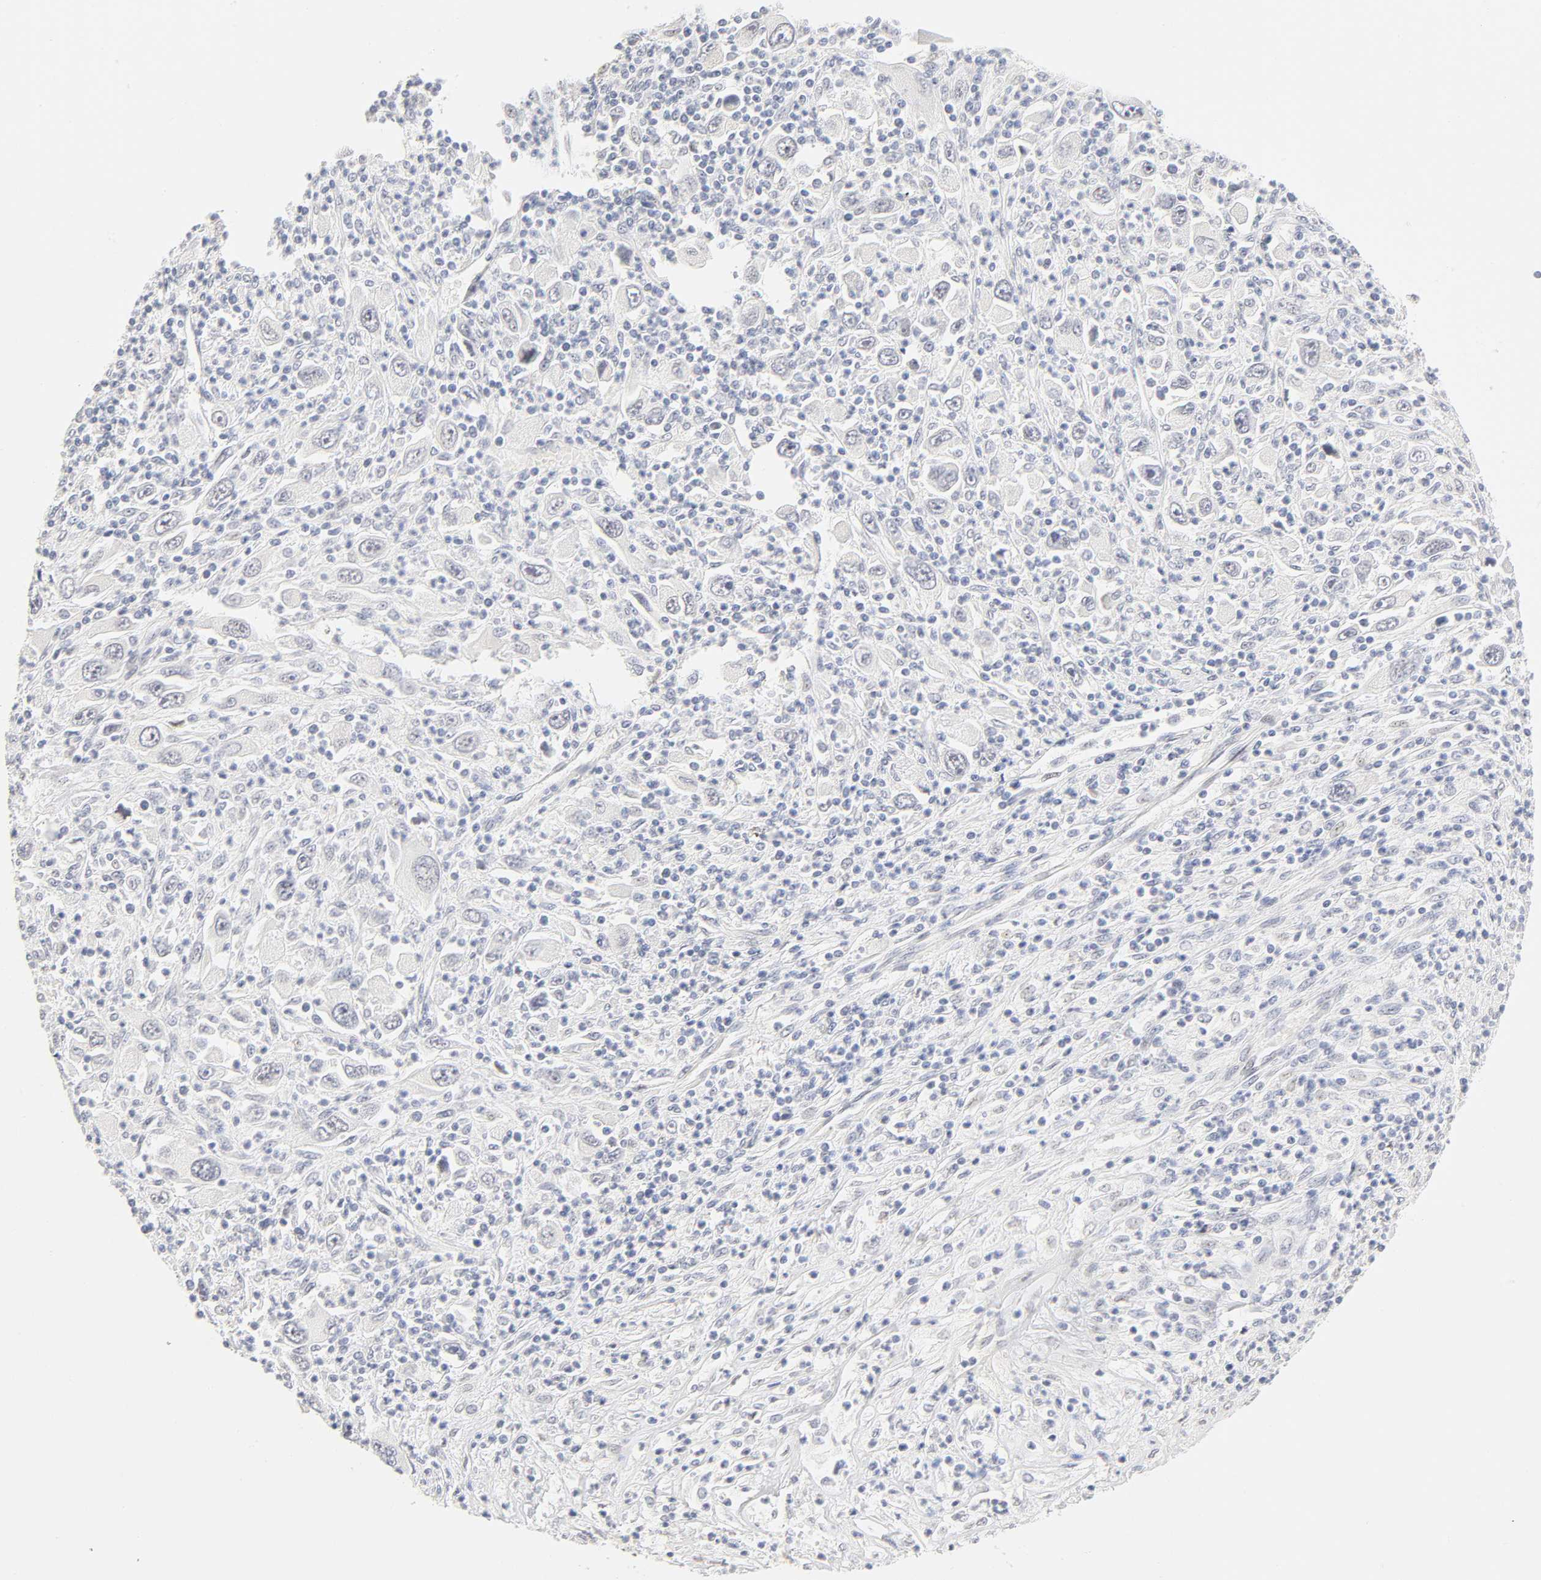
{"staining": {"intensity": "weak", "quantity": "25%-75%", "location": "nuclear"}, "tissue": "melanoma", "cell_type": "Tumor cells", "image_type": "cancer", "snomed": [{"axis": "morphology", "description": "Malignant melanoma, Metastatic site"}, {"axis": "topography", "description": "Skin"}], "caption": "Immunohistochemical staining of human malignant melanoma (metastatic site) exhibits low levels of weak nuclear positivity in about 25%-75% of tumor cells.", "gene": "MNAT1", "patient": {"sex": "female", "age": 56}}